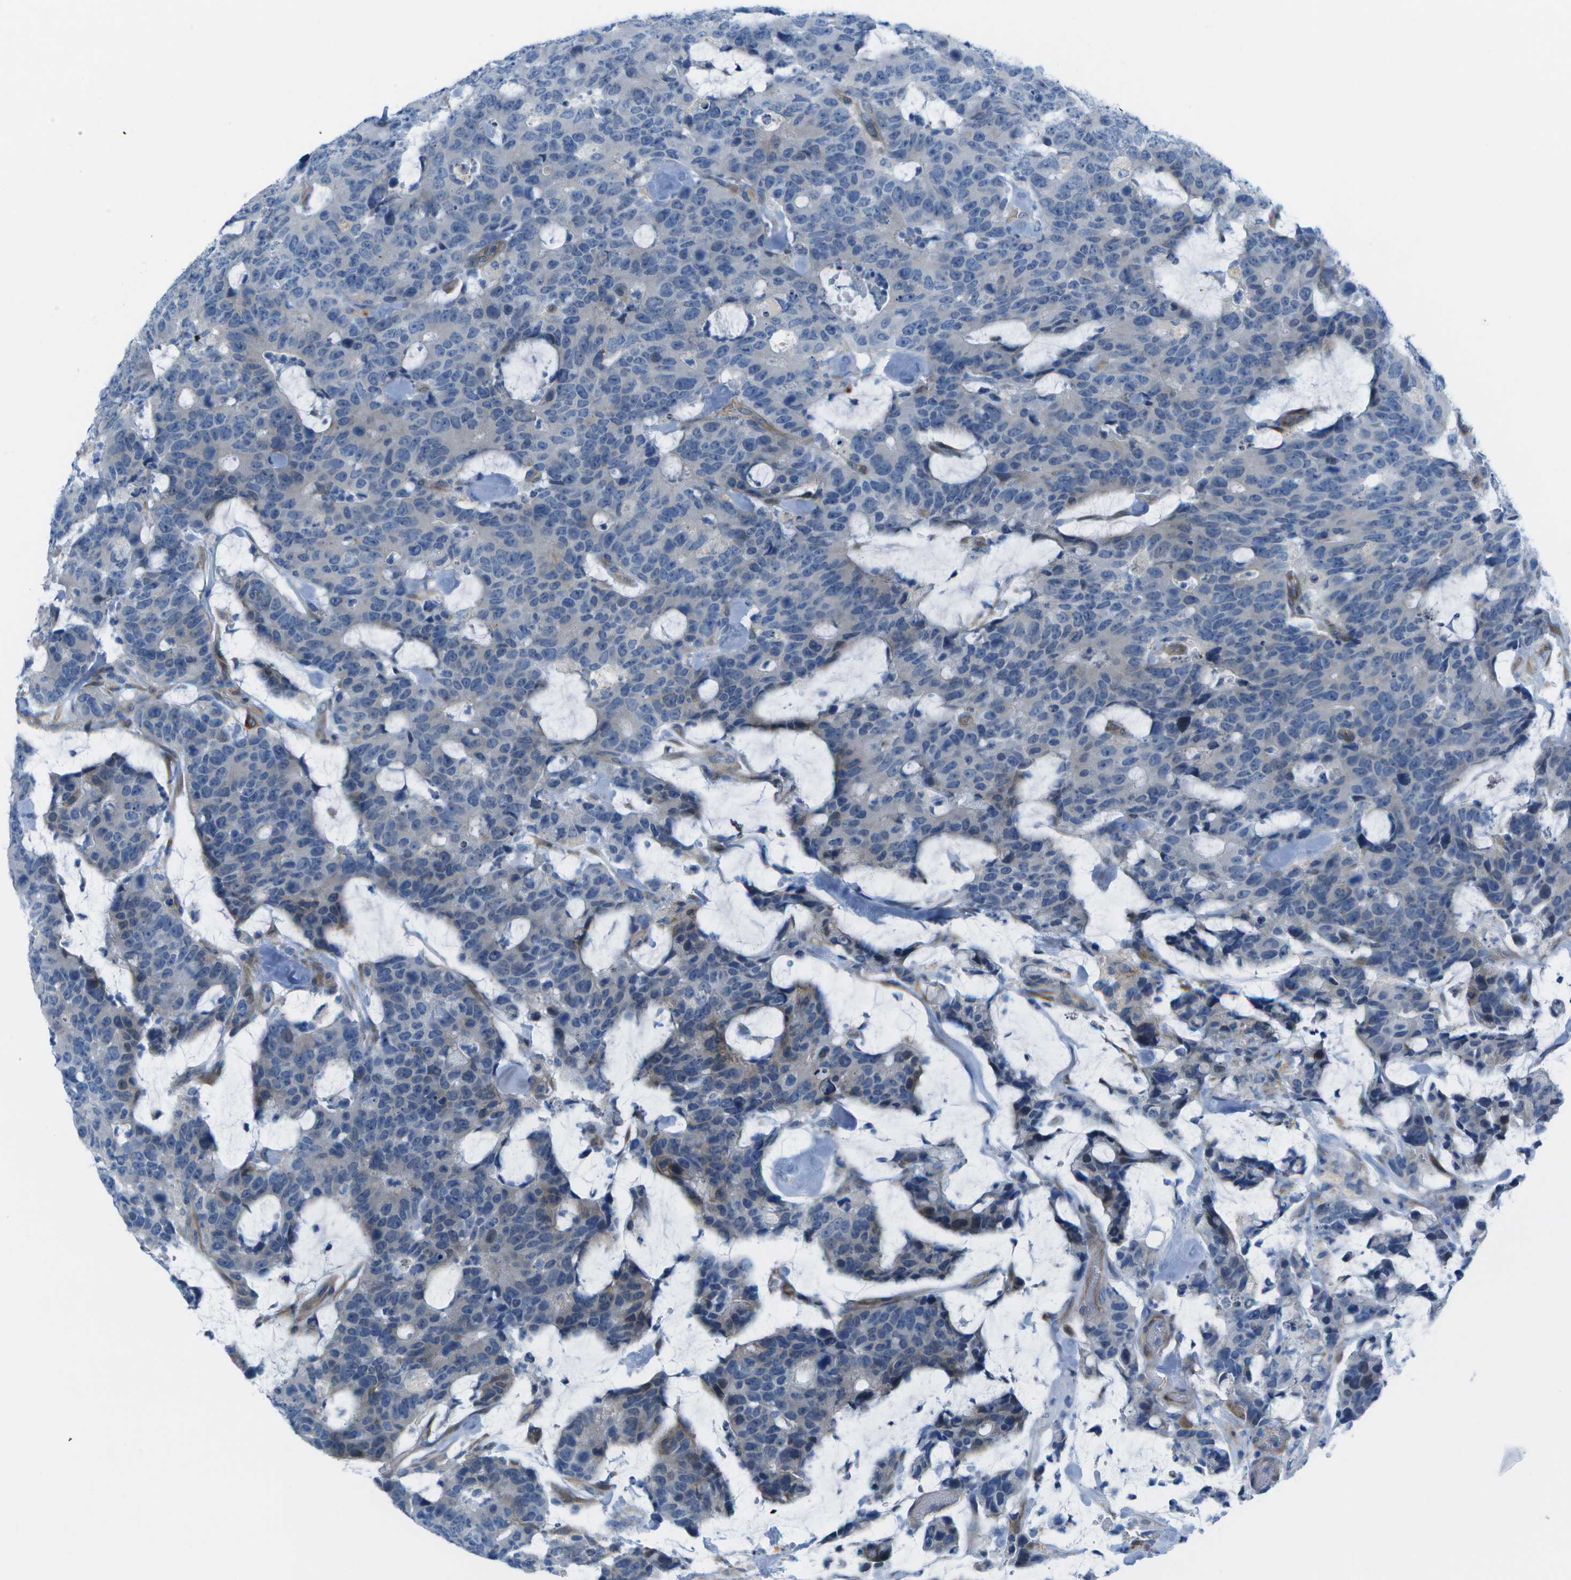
{"staining": {"intensity": "negative", "quantity": "none", "location": "none"}, "tissue": "colorectal cancer", "cell_type": "Tumor cells", "image_type": "cancer", "snomed": [{"axis": "morphology", "description": "Adenocarcinoma, NOS"}, {"axis": "topography", "description": "Colon"}], "caption": "Immunohistochemistry of adenocarcinoma (colorectal) shows no staining in tumor cells.", "gene": "SORBS3", "patient": {"sex": "female", "age": 86}}